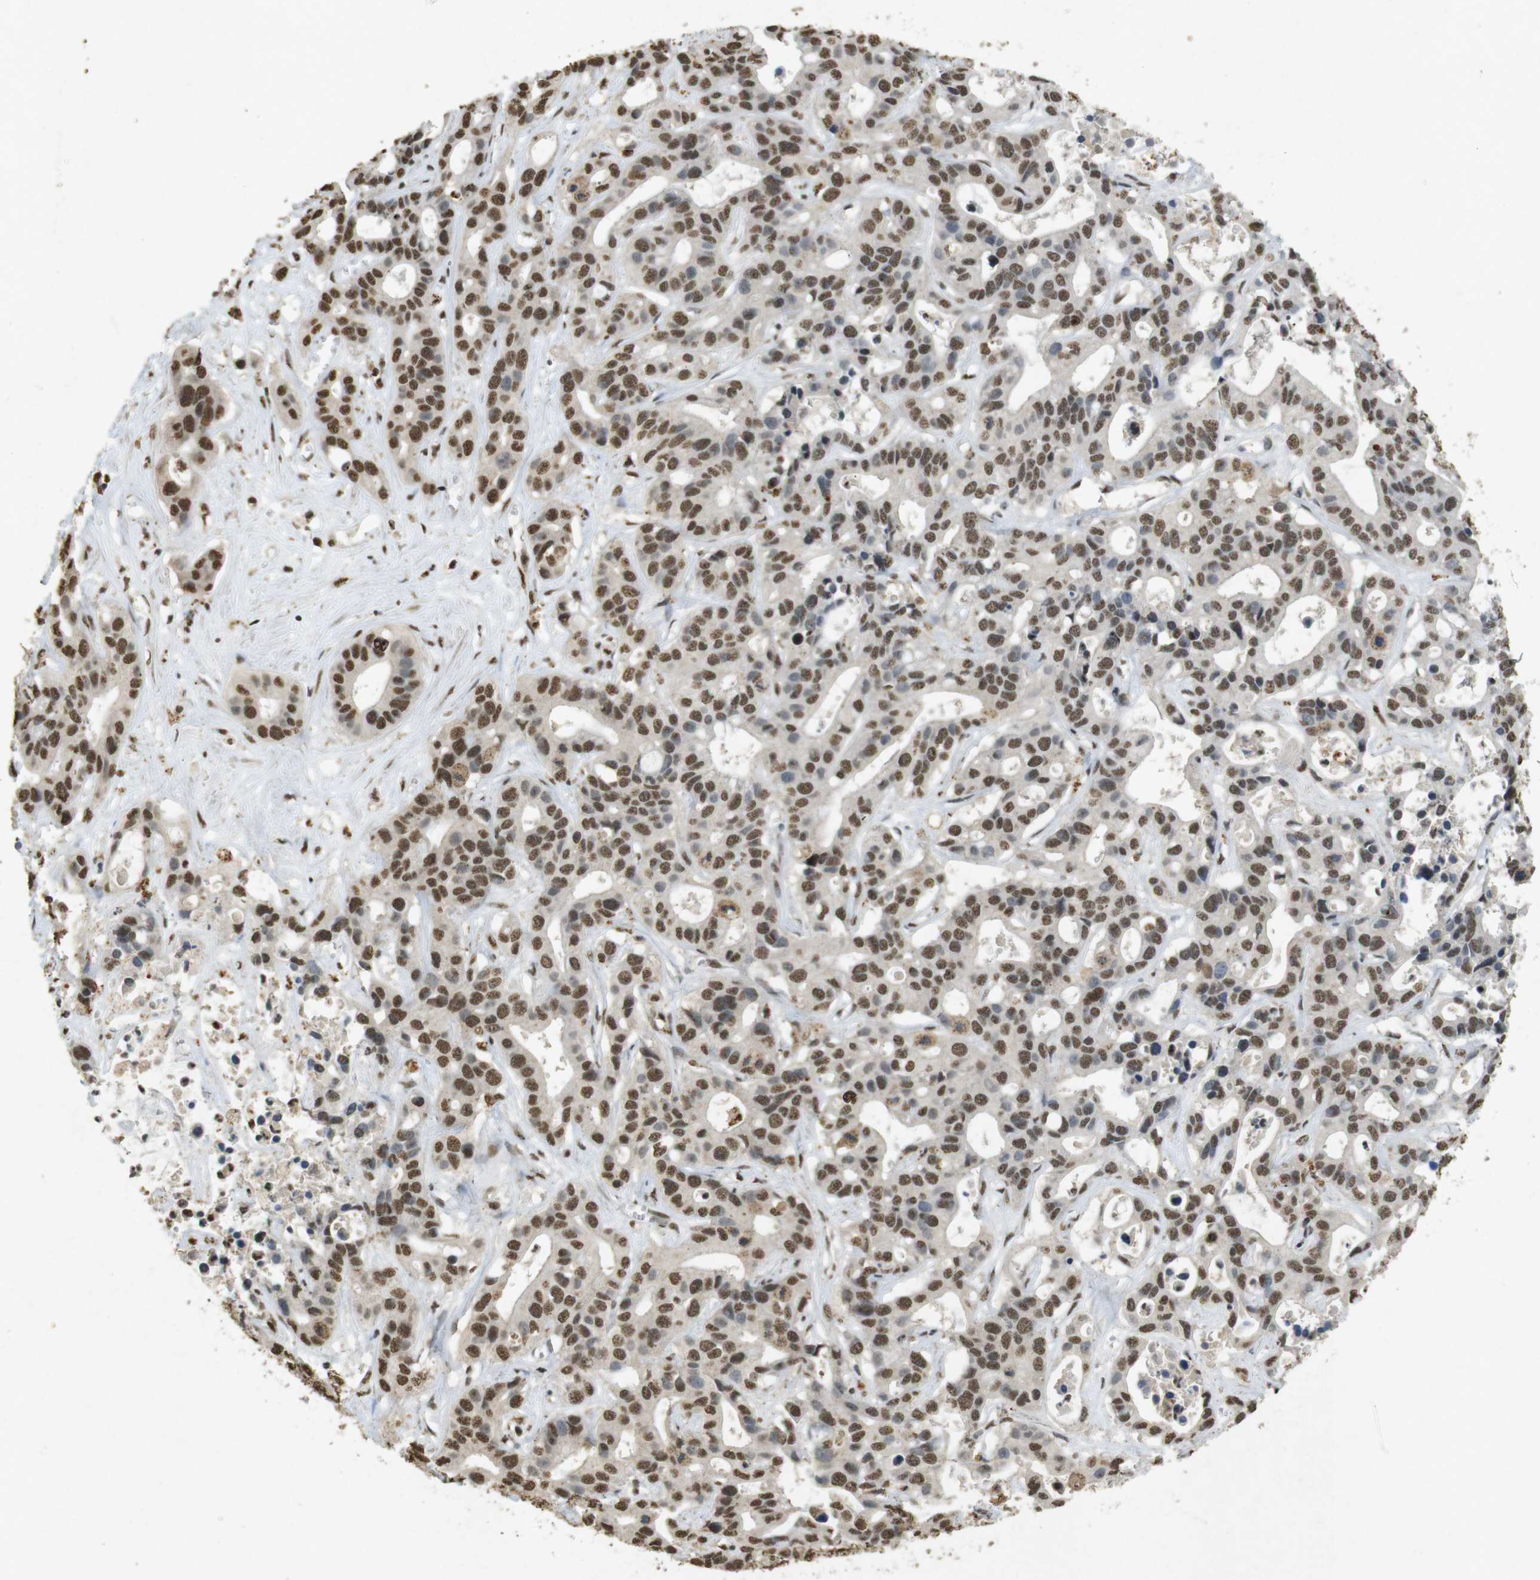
{"staining": {"intensity": "strong", "quantity": ">75%", "location": "nuclear"}, "tissue": "liver cancer", "cell_type": "Tumor cells", "image_type": "cancer", "snomed": [{"axis": "morphology", "description": "Cholangiocarcinoma"}, {"axis": "topography", "description": "Liver"}], "caption": "Immunohistochemistry photomicrograph of neoplastic tissue: human cholangiocarcinoma (liver) stained using IHC displays high levels of strong protein expression localized specifically in the nuclear of tumor cells, appearing as a nuclear brown color.", "gene": "GATA4", "patient": {"sex": "female", "age": 65}}